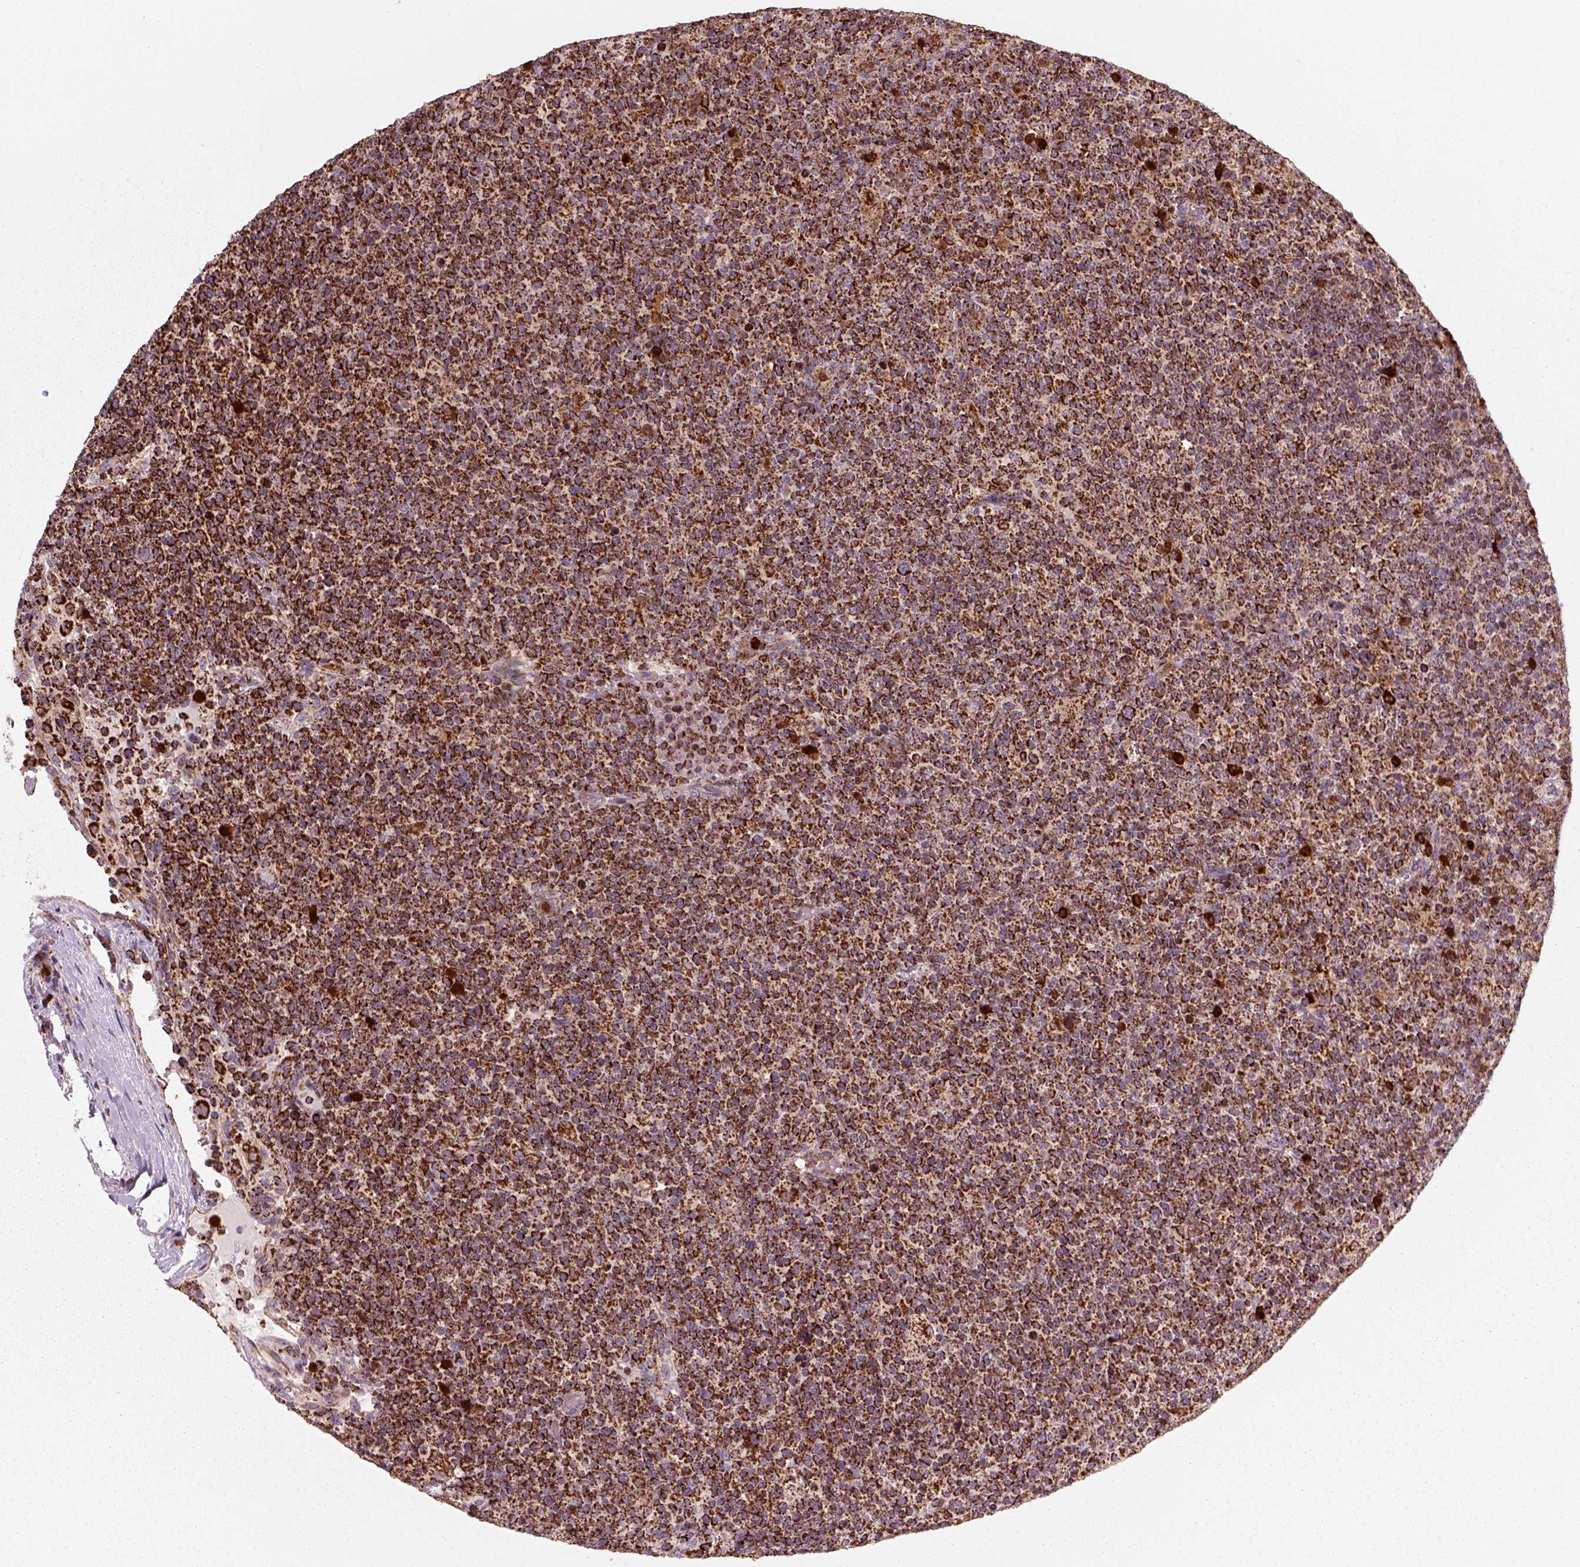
{"staining": {"intensity": "strong", "quantity": ">75%", "location": "cytoplasmic/membranous"}, "tissue": "lymphoma", "cell_type": "Tumor cells", "image_type": "cancer", "snomed": [{"axis": "morphology", "description": "Malignant lymphoma, non-Hodgkin's type, High grade"}, {"axis": "topography", "description": "Lymph node"}], "caption": "Lymphoma stained with DAB (3,3'-diaminobenzidine) immunohistochemistry (IHC) displays high levels of strong cytoplasmic/membranous expression in about >75% of tumor cells. The protein of interest is shown in brown color, while the nuclei are stained blue.", "gene": "NUDT16L1", "patient": {"sex": "male", "age": 61}}